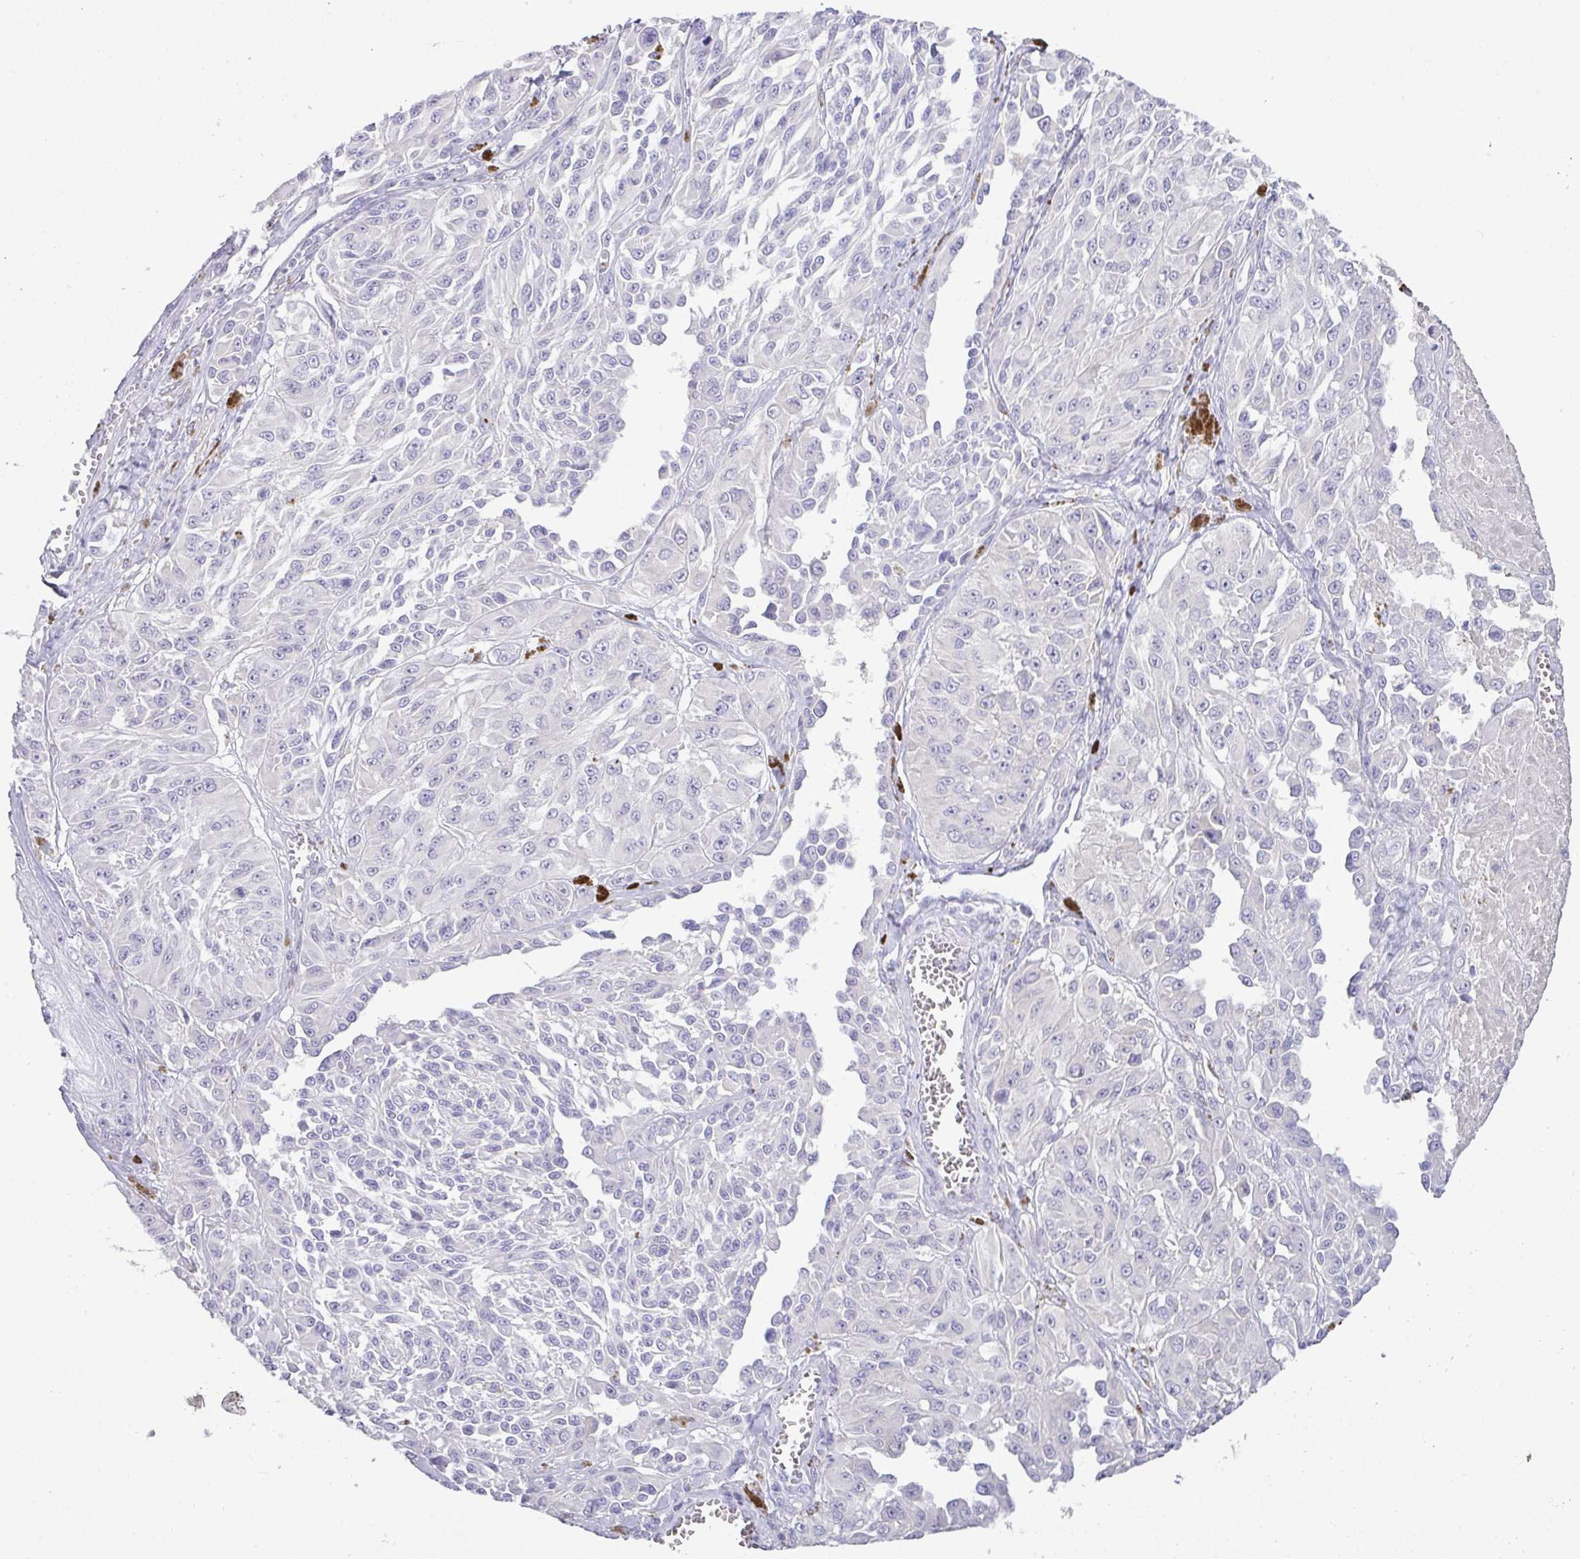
{"staining": {"intensity": "negative", "quantity": "none", "location": "none"}, "tissue": "melanoma", "cell_type": "Tumor cells", "image_type": "cancer", "snomed": [{"axis": "morphology", "description": "Malignant melanoma, NOS"}, {"axis": "topography", "description": "Skin"}], "caption": "High power microscopy histopathology image of an immunohistochemistry (IHC) image of melanoma, revealing no significant positivity in tumor cells. Brightfield microscopy of IHC stained with DAB (brown) and hematoxylin (blue), captured at high magnification.", "gene": "ZNF524", "patient": {"sex": "male", "age": 94}}